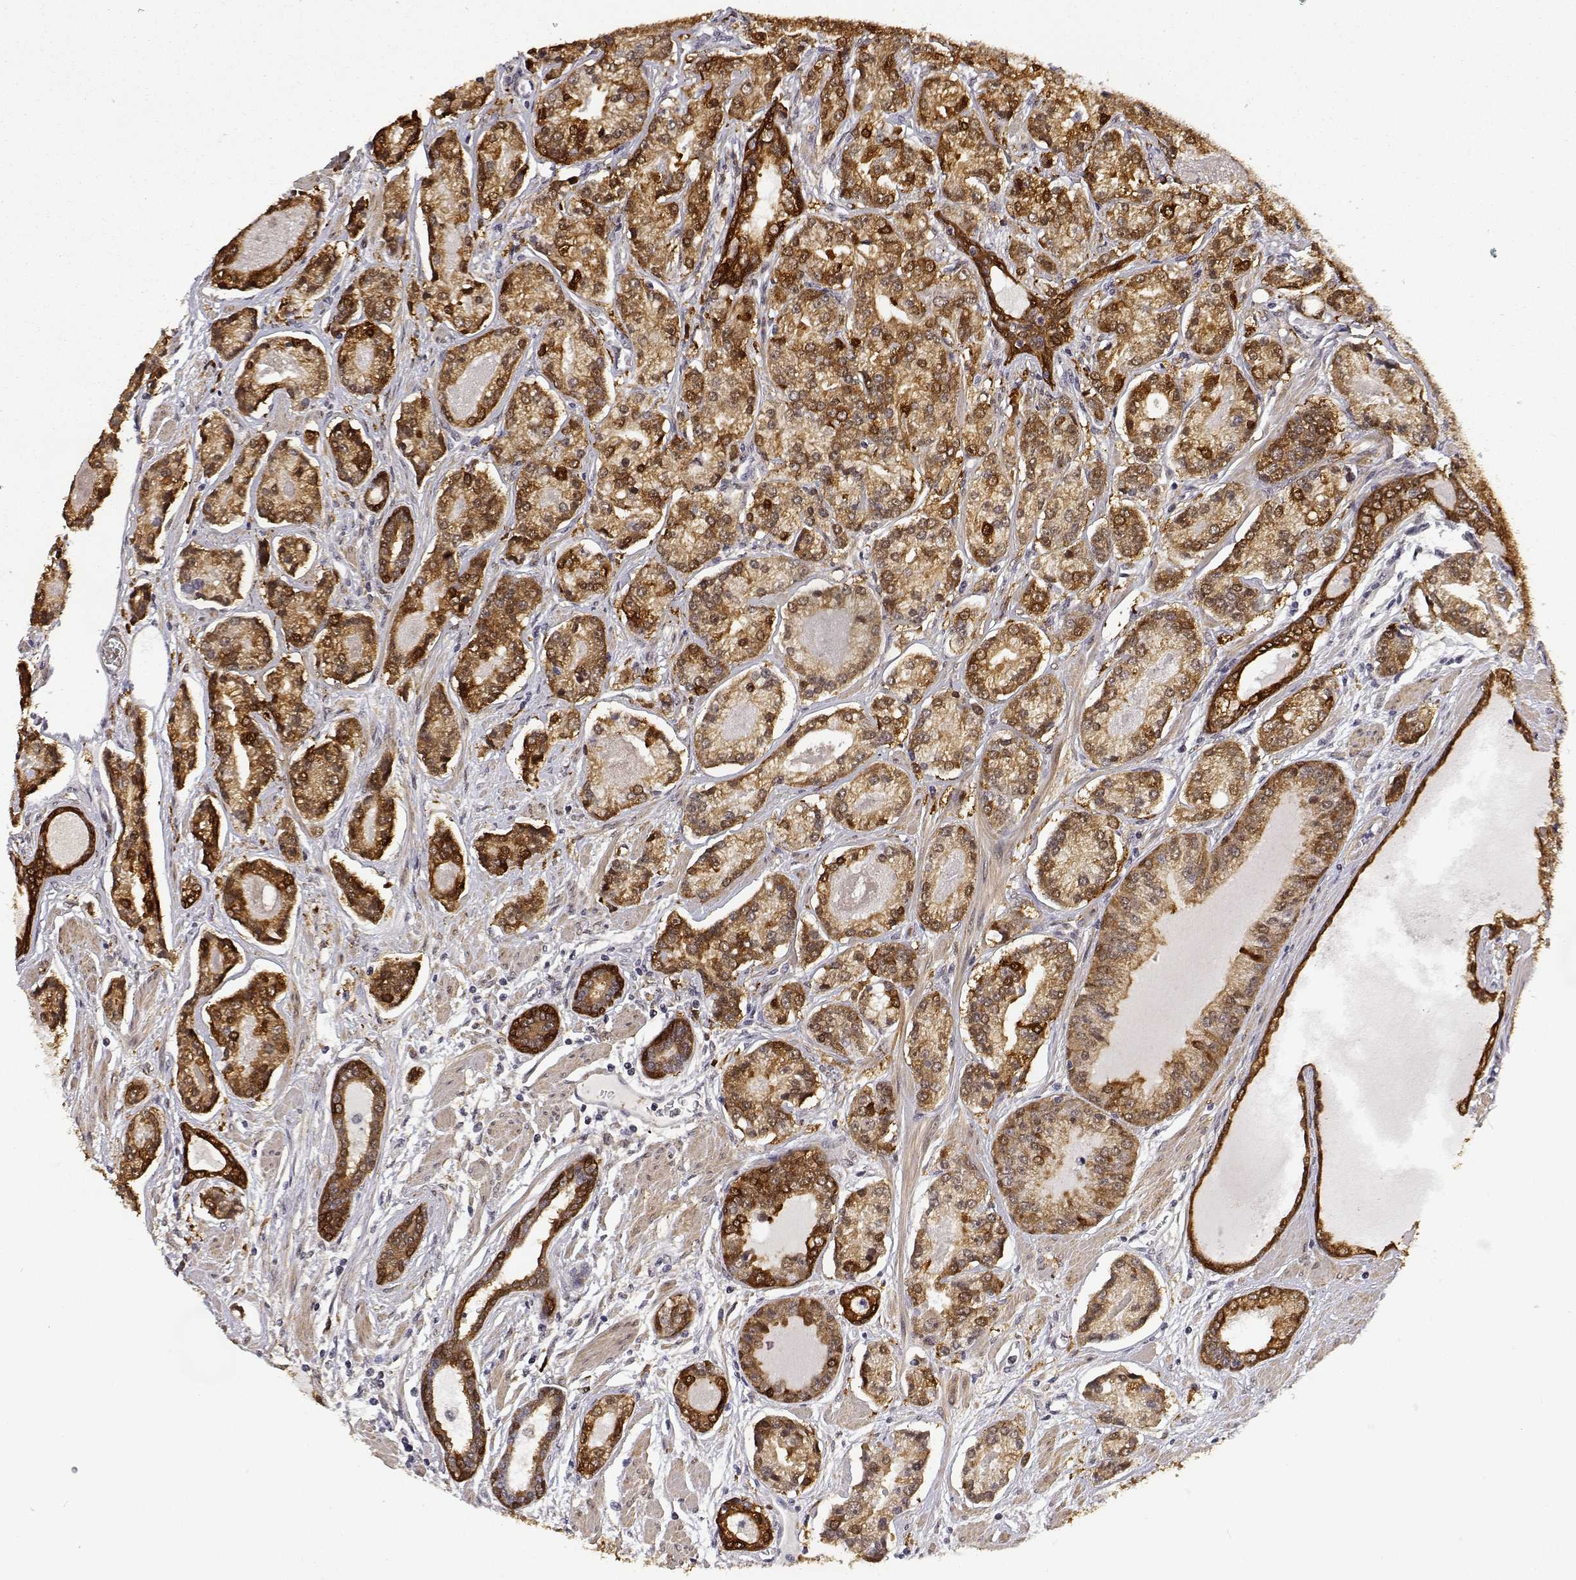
{"staining": {"intensity": "strong", "quantity": ">75%", "location": "cytoplasmic/membranous"}, "tissue": "prostate cancer", "cell_type": "Tumor cells", "image_type": "cancer", "snomed": [{"axis": "morphology", "description": "Adenocarcinoma, NOS"}, {"axis": "topography", "description": "Prostate"}], "caption": "This micrograph demonstrates immunohistochemistry (IHC) staining of human prostate adenocarcinoma, with high strong cytoplasmic/membranous positivity in approximately >75% of tumor cells.", "gene": "PHGDH", "patient": {"sex": "male", "age": 64}}